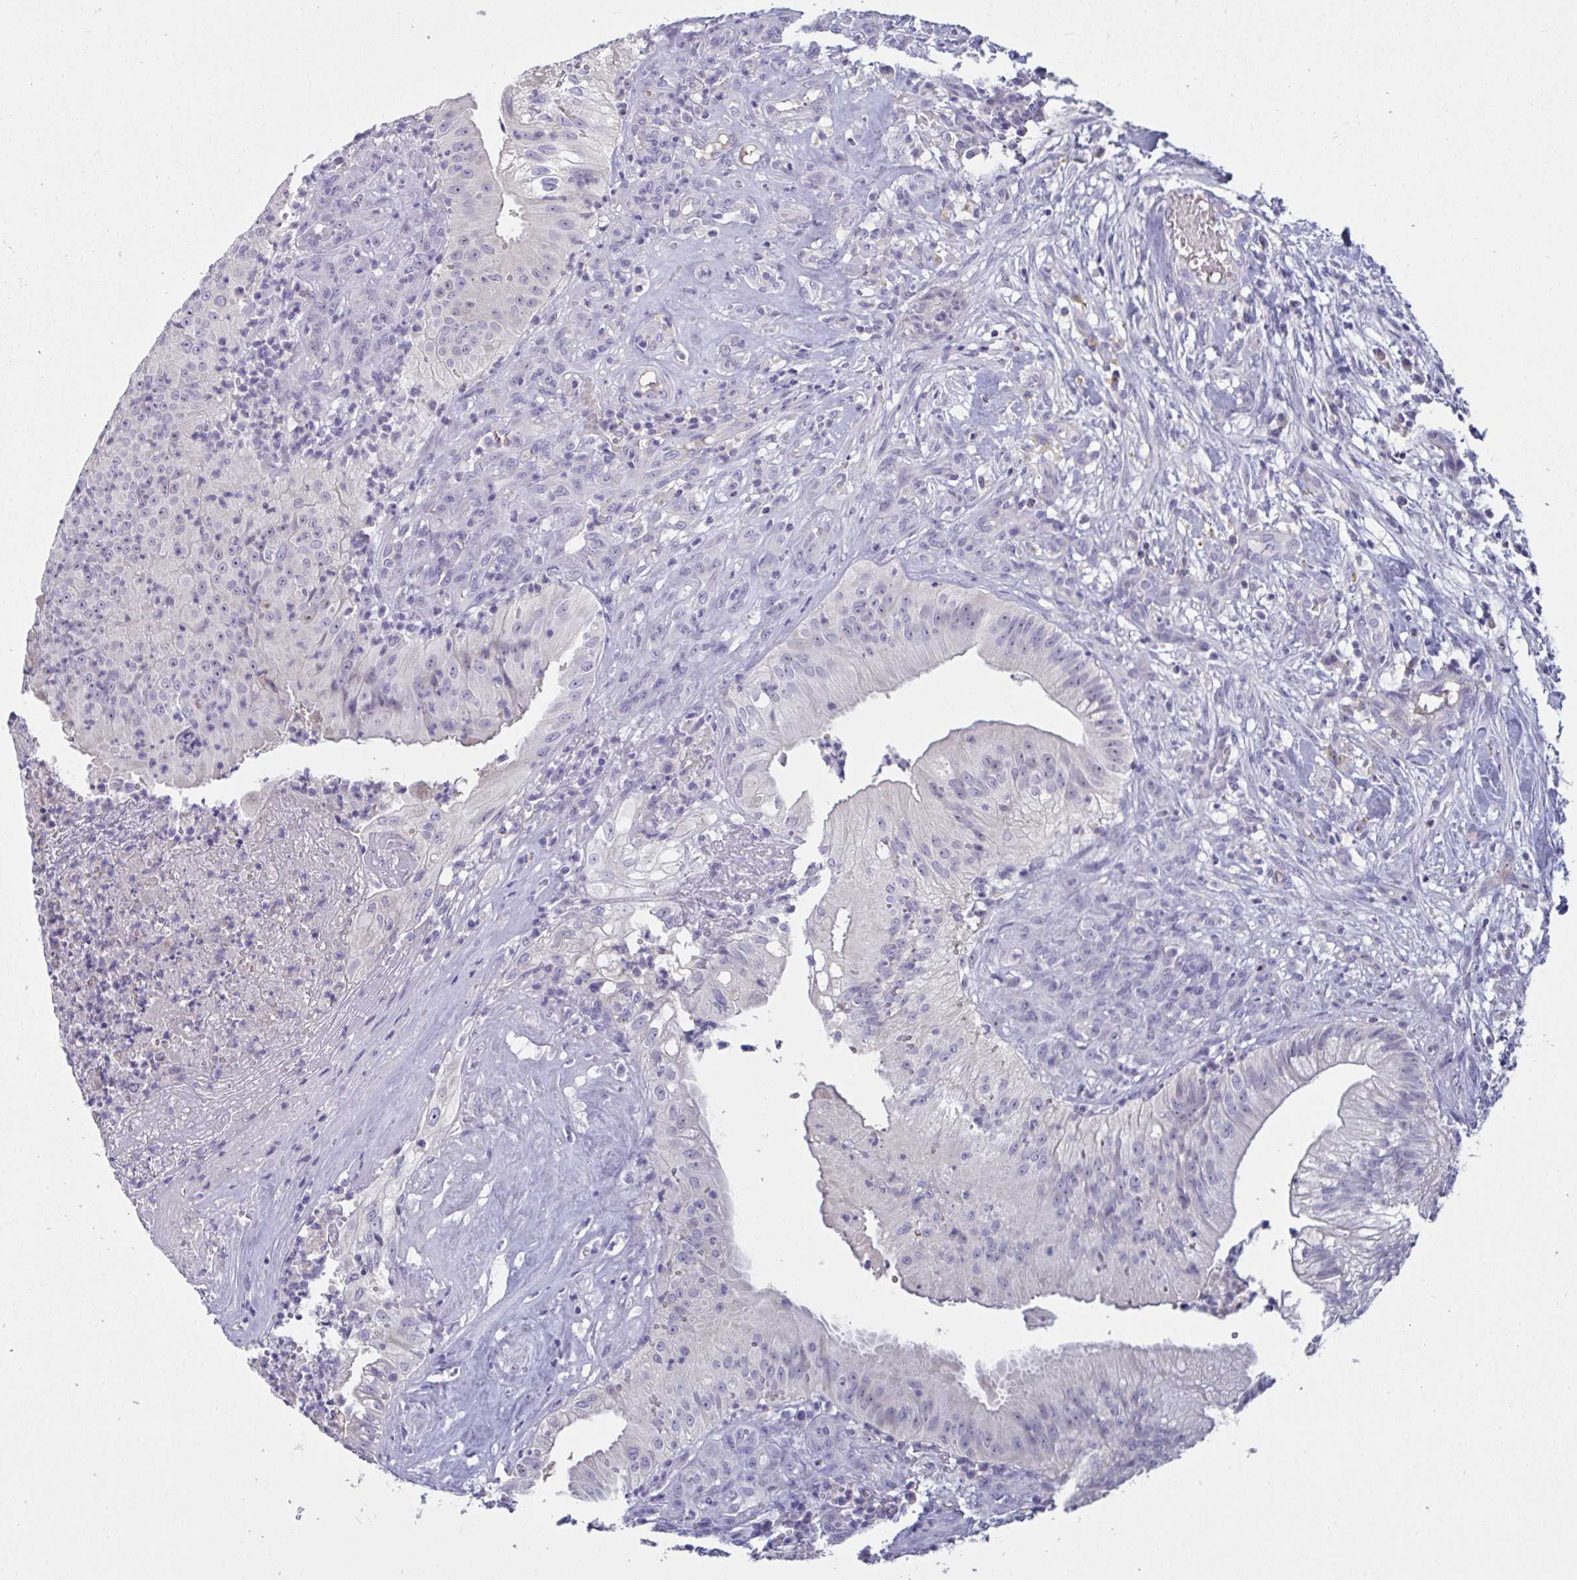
{"staining": {"intensity": "negative", "quantity": "none", "location": "none"}, "tissue": "head and neck cancer", "cell_type": "Tumor cells", "image_type": "cancer", "snomed": [{"axis": "morphology", "description": "Adenocarcinoma, NOS"}, {"axis": "topography", "description": "Head-Neck"}], "caption": "Image shows no significant protein positivity in tumor cells of head and neck cancer (adenocarcinoma). Nuclei are stained in blue.", "gene": "MYC", "patient": {"sex": "male", "age": 44}}